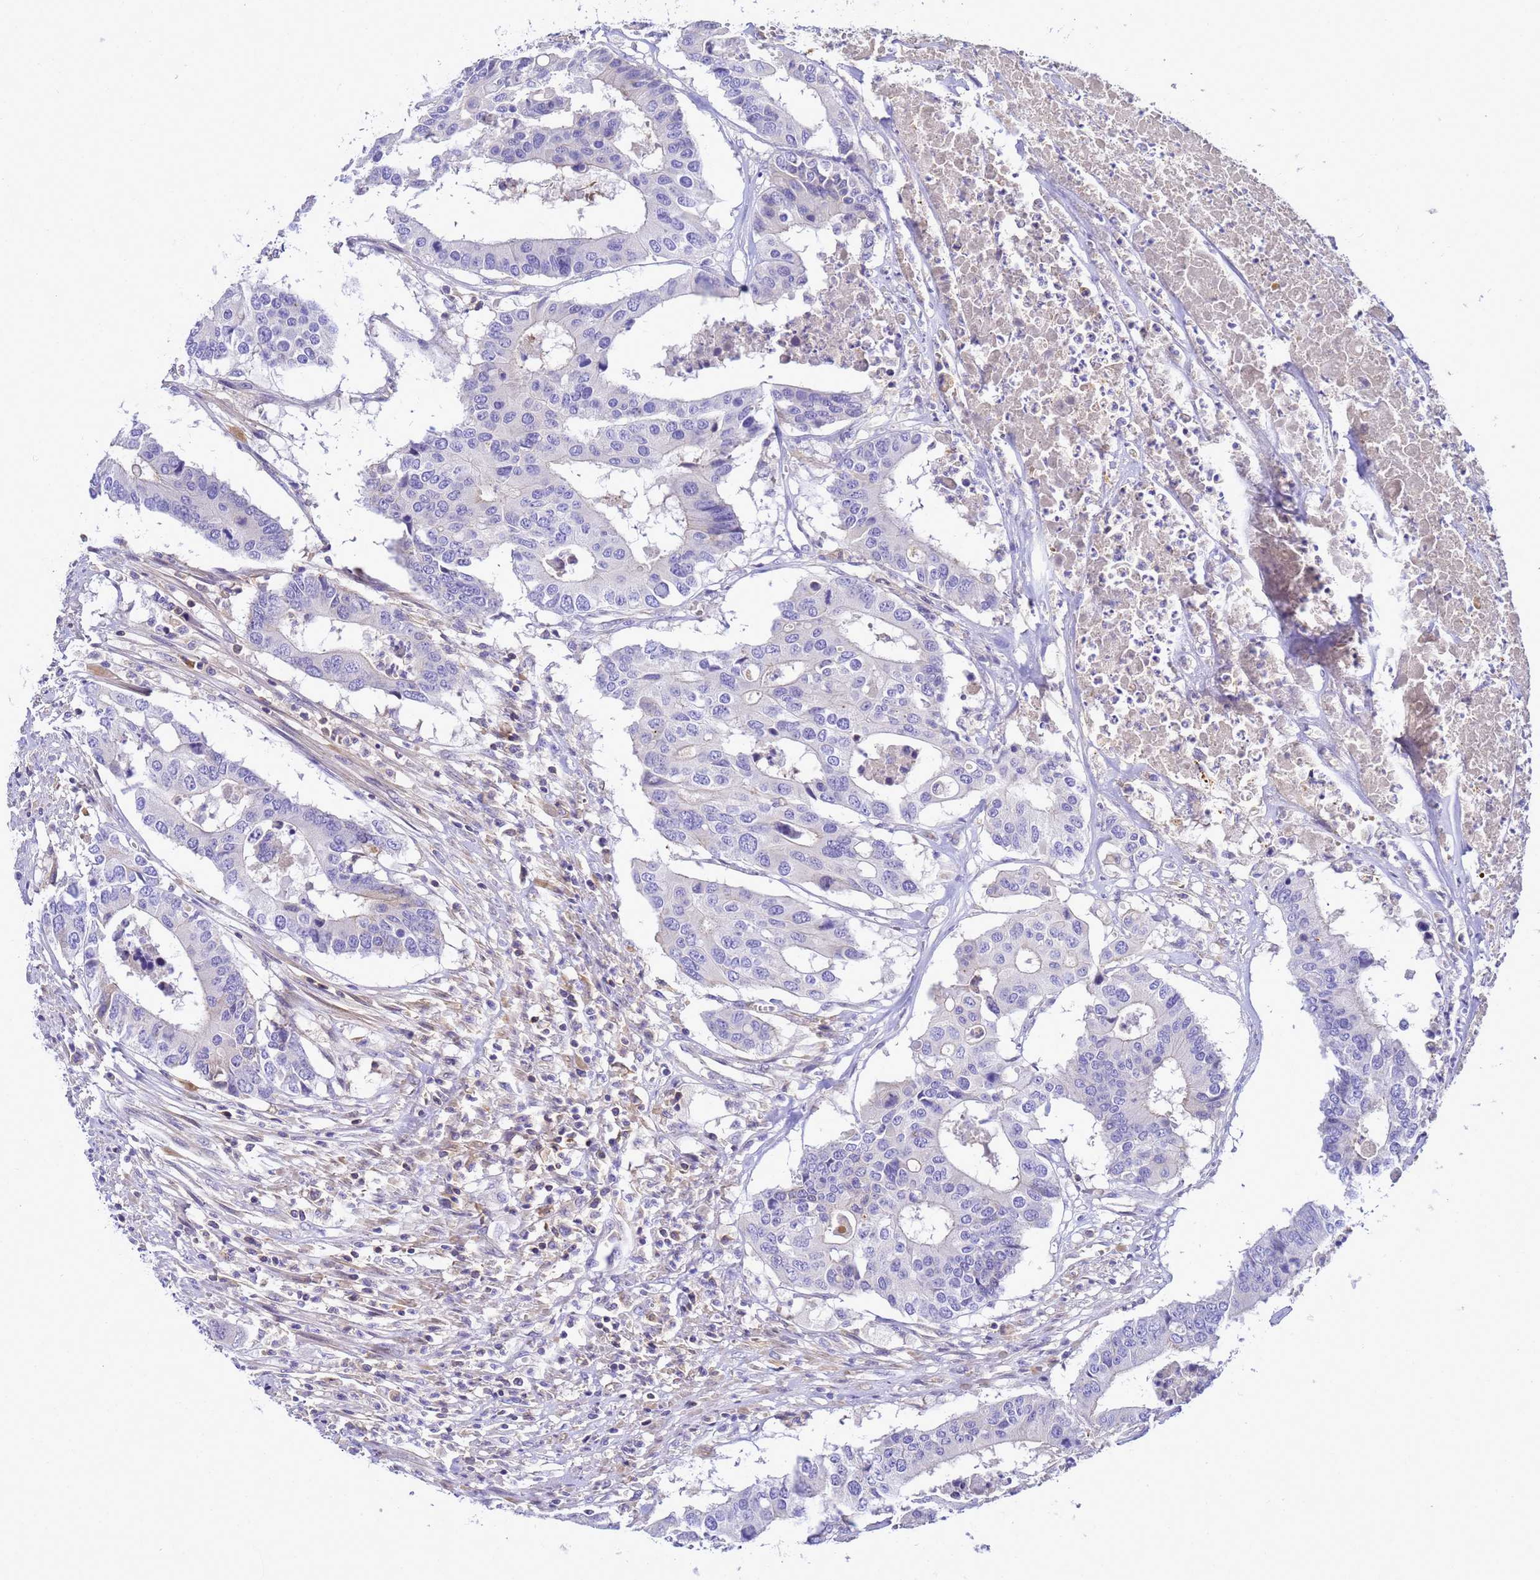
{"staining": {"intensity": "negative", "quantity": "none", "location": "none"}, "tissue": "colorectal cancer", "cell_type": "Tumor cells", "image_type": "cancer", "snomed": [{"axis": "morphology", "description": "Adenocarcinoma, NOS"}, {"axis": "topography", "description": "Colon"}], "caption": "Immunohistochemistry (IHC) histopathology image of neoplastic tissue: colorectal adenocarcinoma stained with DAB demonstrates no significant protein staining in tumor cells.", "gene": "TBCD", "patient": {"sex": "male", "age": 77}}